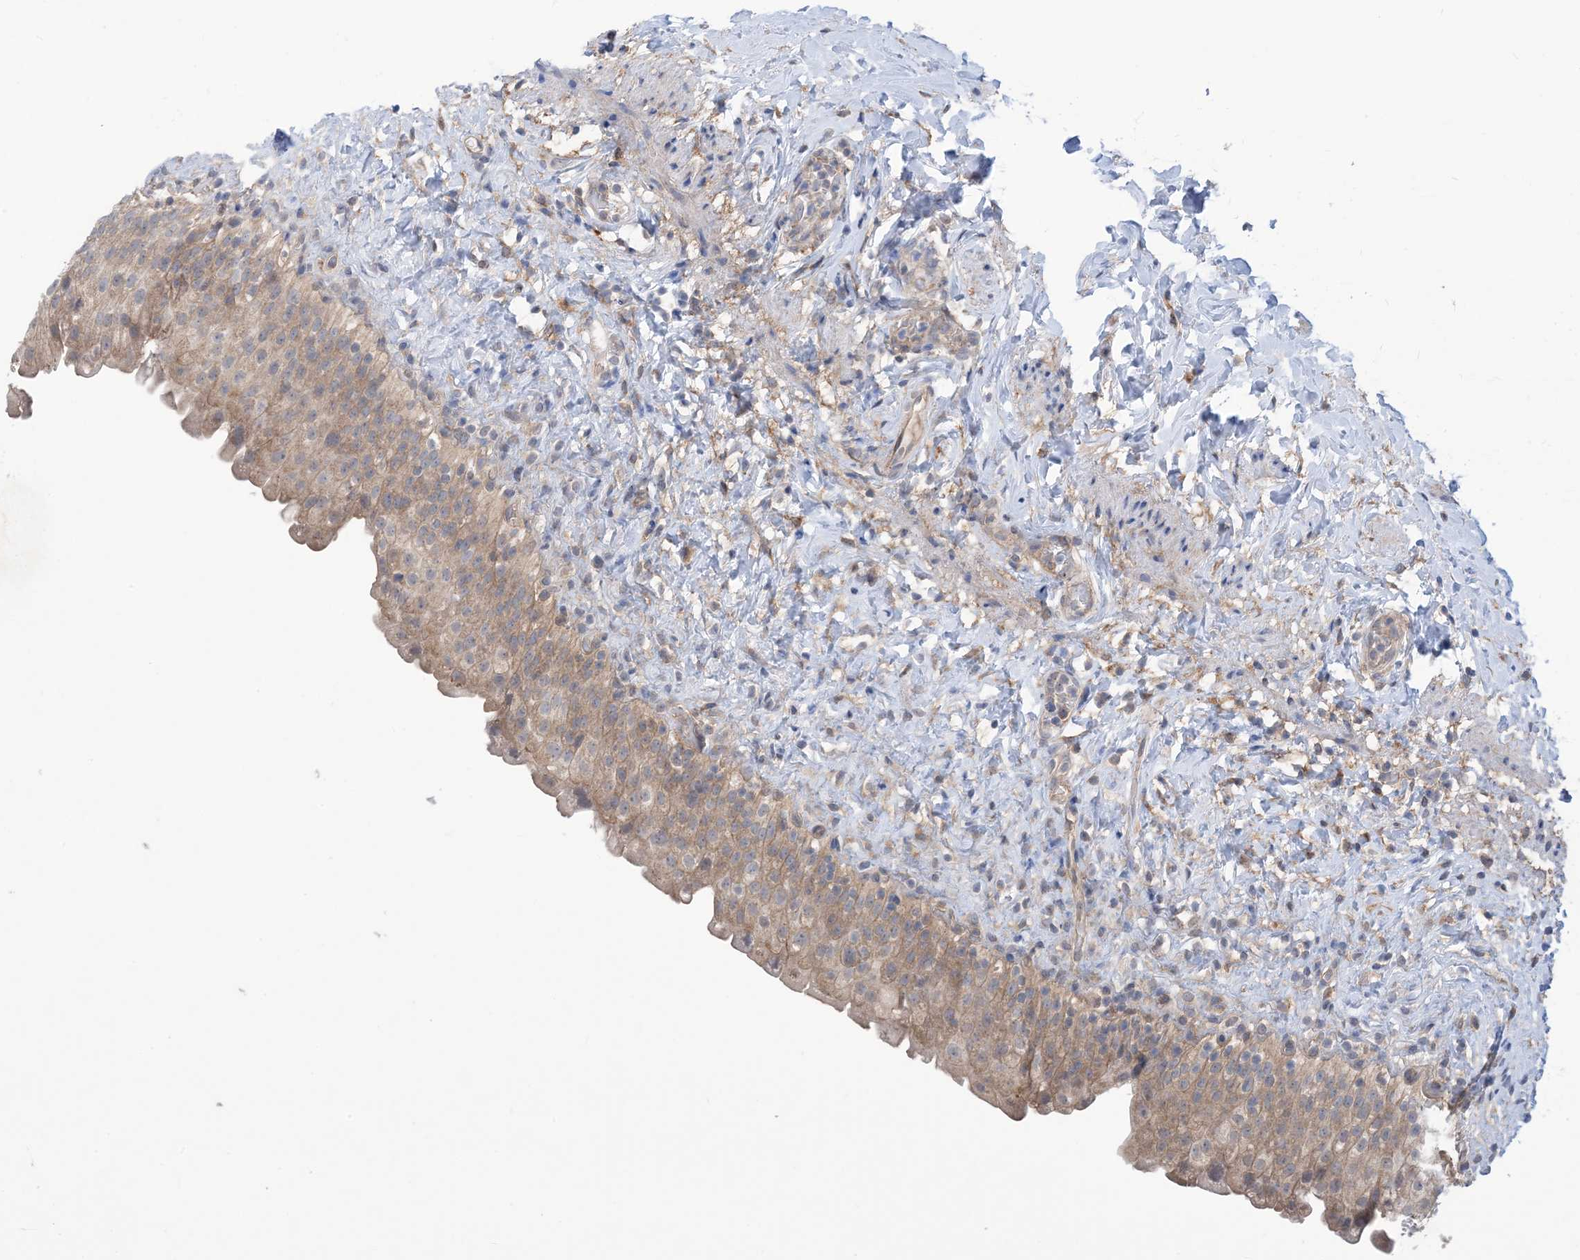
{"staining": {"intensity": "weak", "quantity": ">75%", "location": "cytoplasmic/membranous"}, "tissue": "urinary bladder", "cell_type": "Urothelial cells", "image_type": "normal", "snomed": [{"axis": "morphology", "description": "Normal tissue, NOS"}, {"axis": "topography", "description": "Urinary bladder"}], "caption": "Urothelial cells demonstrate low levels of weak cytoplasmic/membranous expression in about >75% of cells in benign human urinary bladder. (Brightfield microscopy of DAB IHC at high magnification).", "gene": "EHBP1", "patient": {"sex": "female", "age": 27}}